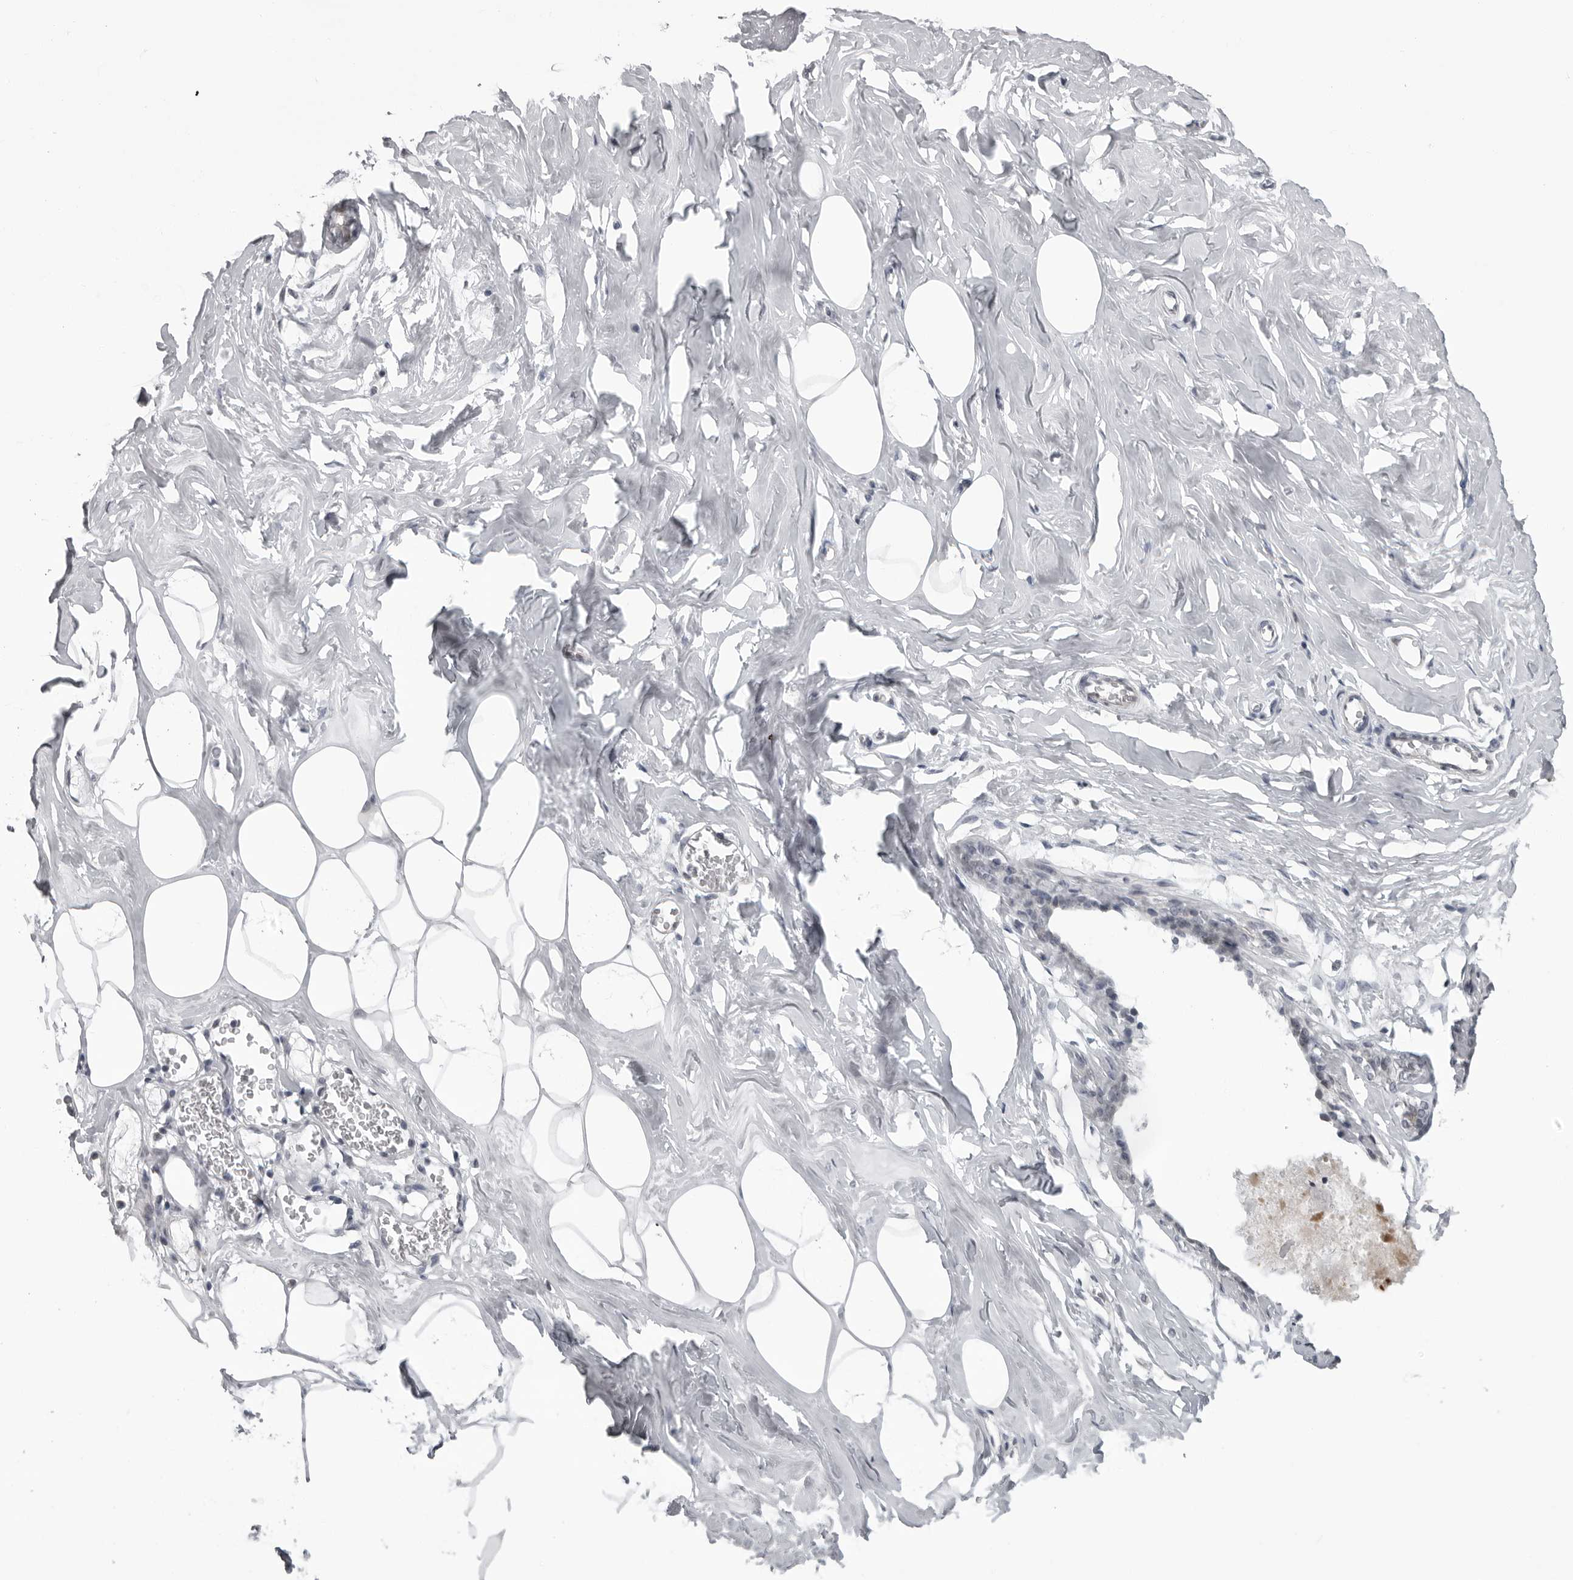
{"staining": {"intensity": "negative", "quantity": "none", "location": "none"}, "tissue": "adipose tissue", "cell_type": "Adipocytes", "image_type": "normal", "snomed": [{"axis": "morphology", "description": "Normal tissue, NOS"}, {"axis": "morphology", "description": "Fibrosis, NOS"}, {"axis": "topography", "description": "Breast"}, {"axis": "topography", "description": "Adipose tissue"}], "caption": "A high-resolution histopathology image shows immunohistochemistry (IHC) staining of normal adipose tissue, which reveals no significant expression in adipocytes. (Stains: DAB (3,3'-diaminobenzidine) immunohistochemistry (IHC) with hematoxylin counter stain, Microscopy: brightfield microscopy at high magnification).", "gene": "RTCA", "patient": {"sex": "female", "age": 39}}